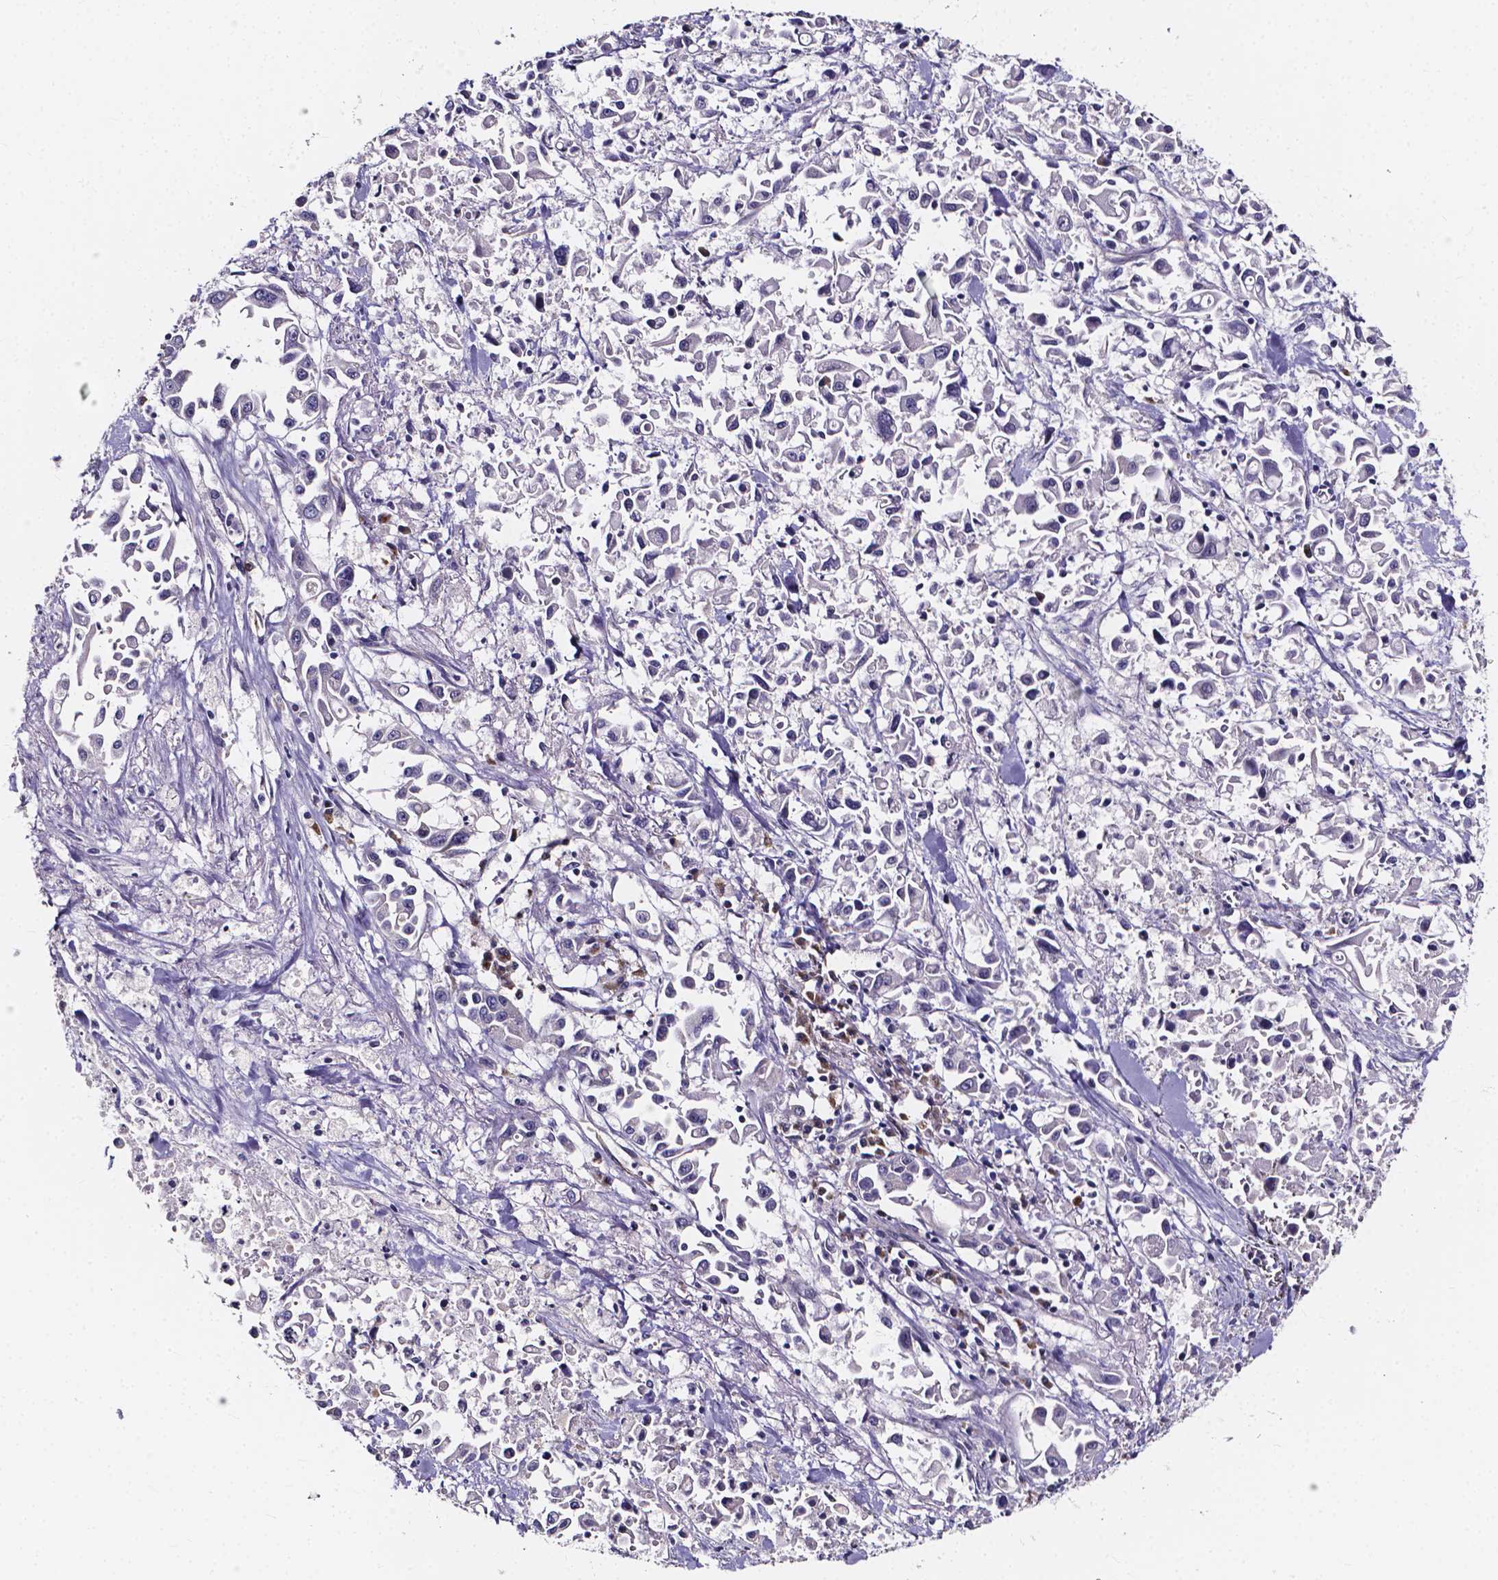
{"staining": {"intensity": "negative", "quantity": "none", "location": "none"}, "tissue": "pancreatic cancer", "cell_type": "Tumor cells", "image_type": "cancer", "snomed": [{"axis": "morphology", "description": "Adenocarcinoma, NOS"}, {"axis": "topography", "description": "Pancreas"}], "caption": "Human pancreatic adenocarcinoma stained for a protein using immunohistochemistry exhibits no expression in tumor cells.", "gene": "SPOCD1", "patient": {"sex": "female", "age": 83}}